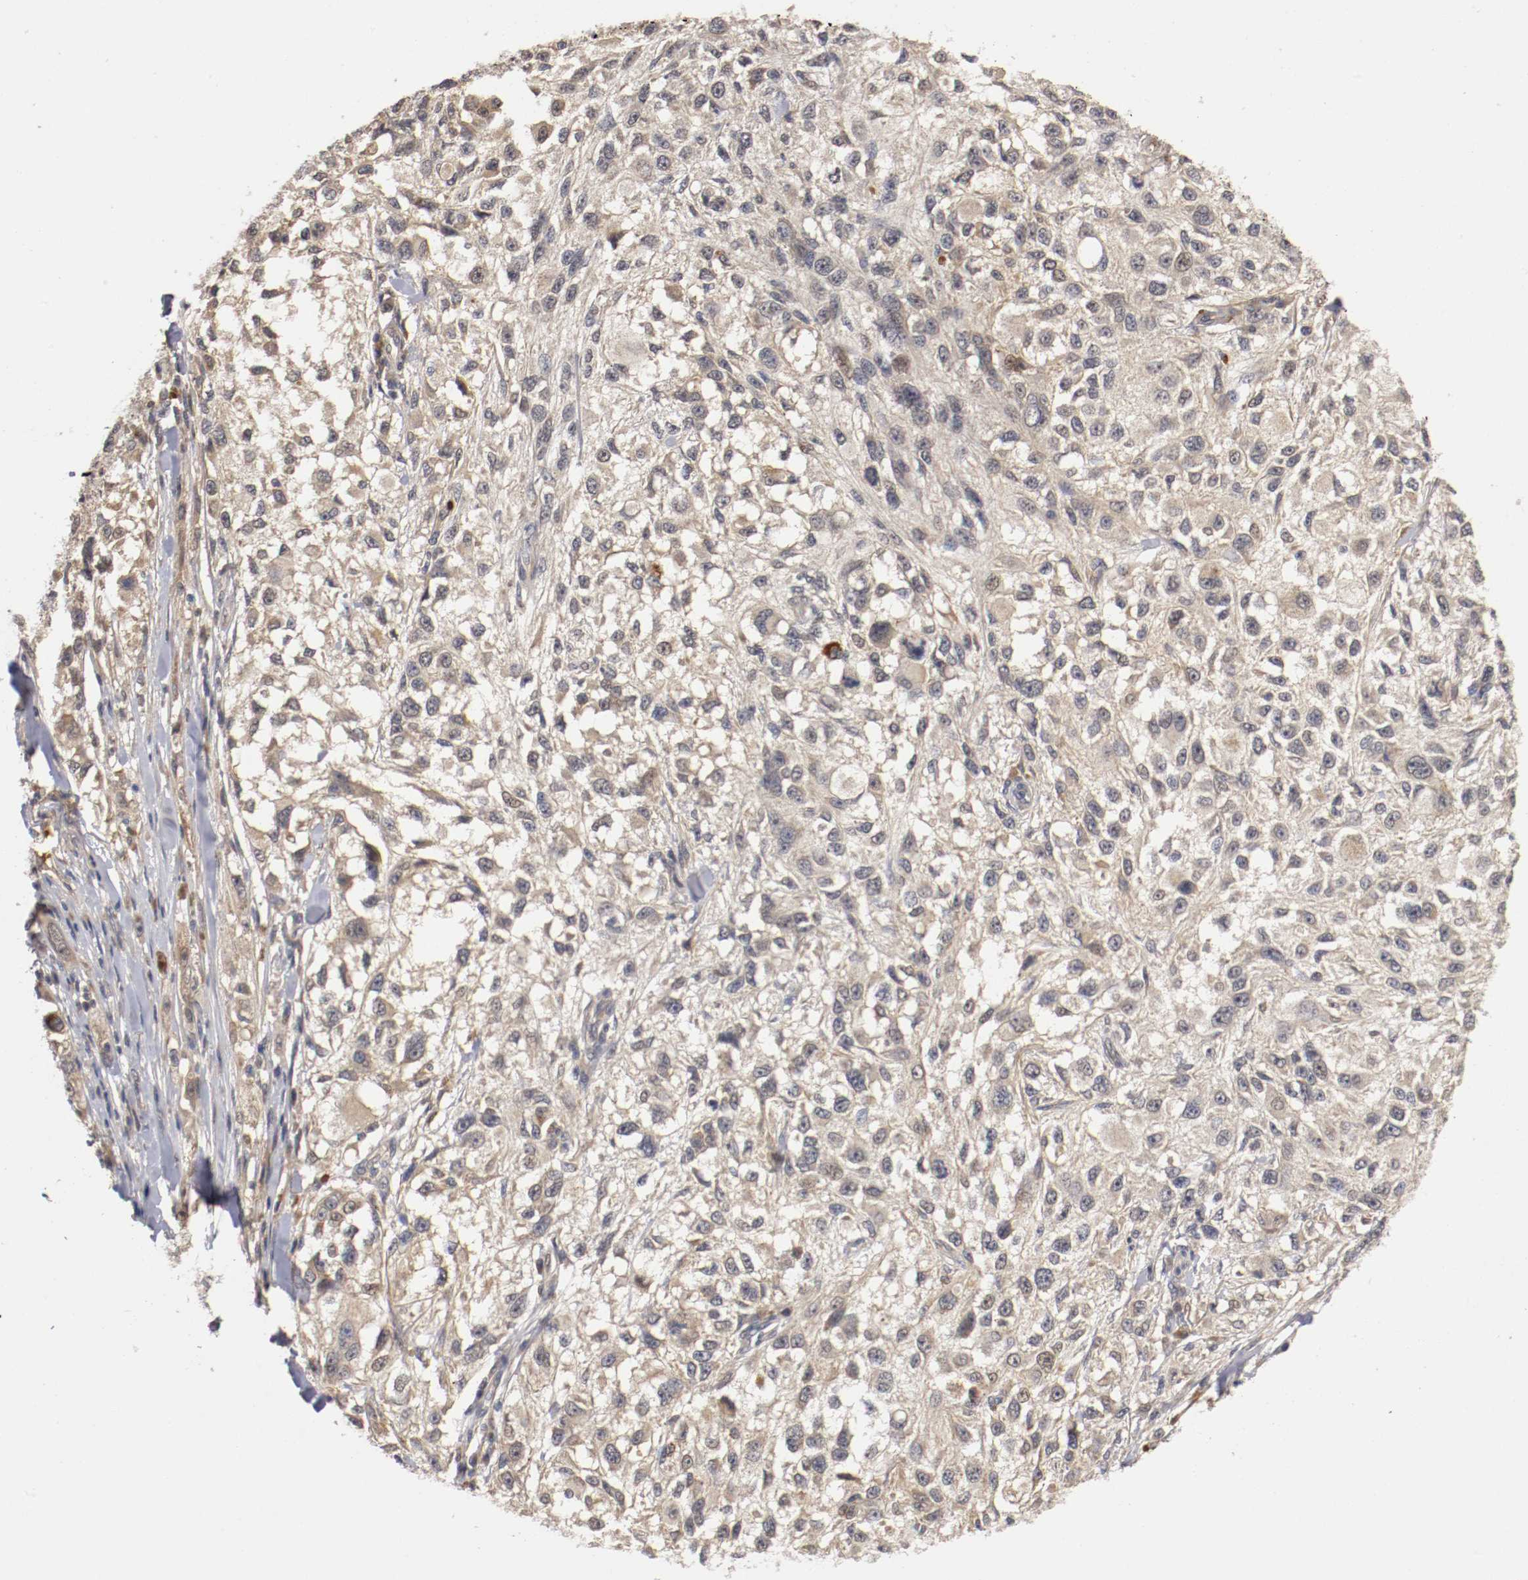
{"staining": {"intensity": "moderate", "quantity": "25%-75%", "location": "cytoplasmic/membranous"}, "tissue": "melanoma", "cell_type": "Tumor cells", "image_type": "cancer", "snomed": [{"axis": "morphology", "description": "Necrosis, NOS"}, {"axis": "morphology", "description": "Malignant melanoma, NOS"}, {"axis": "topography", "description": "Skin"}], "caption": "High-power microscopy captured an immunohistochemistry (IHC) micrograph of melanoma, revealing moderate cytoplasmic/membranous positivity in about 25%-75% of tumor cells.", "gene": "TNFRSF1B", "patient": {"sex": "female", "age": 87}}